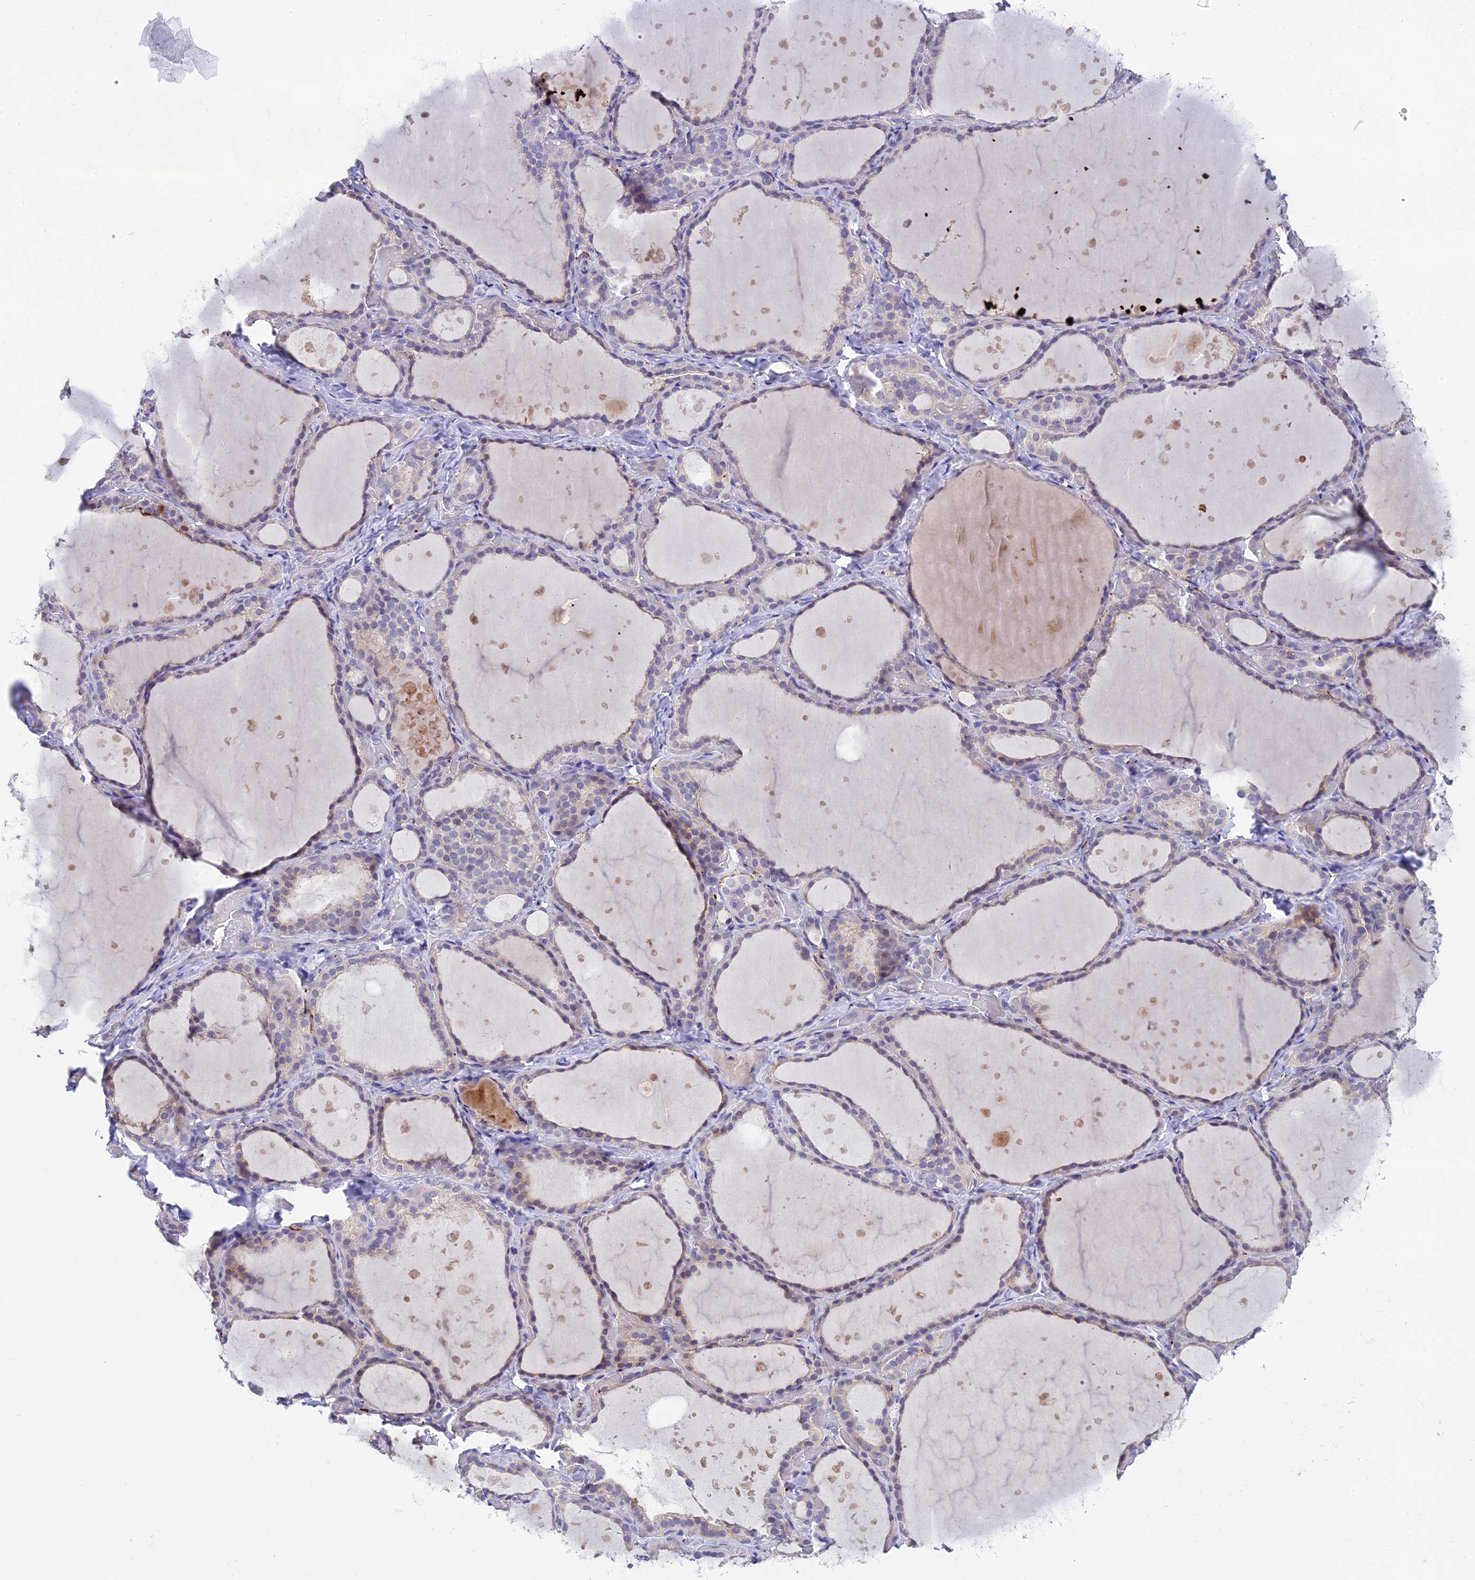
{"staining": {"intensity": "weak", "quantity": "<25%", "location": "cytoplasmic/membranous"}, "tissue": "thyroid gland", "cell_type": "Glandular cells", "image_type": "normal", "snomed": [{"axis": "morphology", "description": "Normal tissue, NOS"}, {"axis": "topography", "description": "Thyroid gland"}], "caption": "Image shows no protein staining in glandular cells of unremarkable thyroid gland.", "gene": "XPO7", "patient": {"sex": "female", "age": 44}}